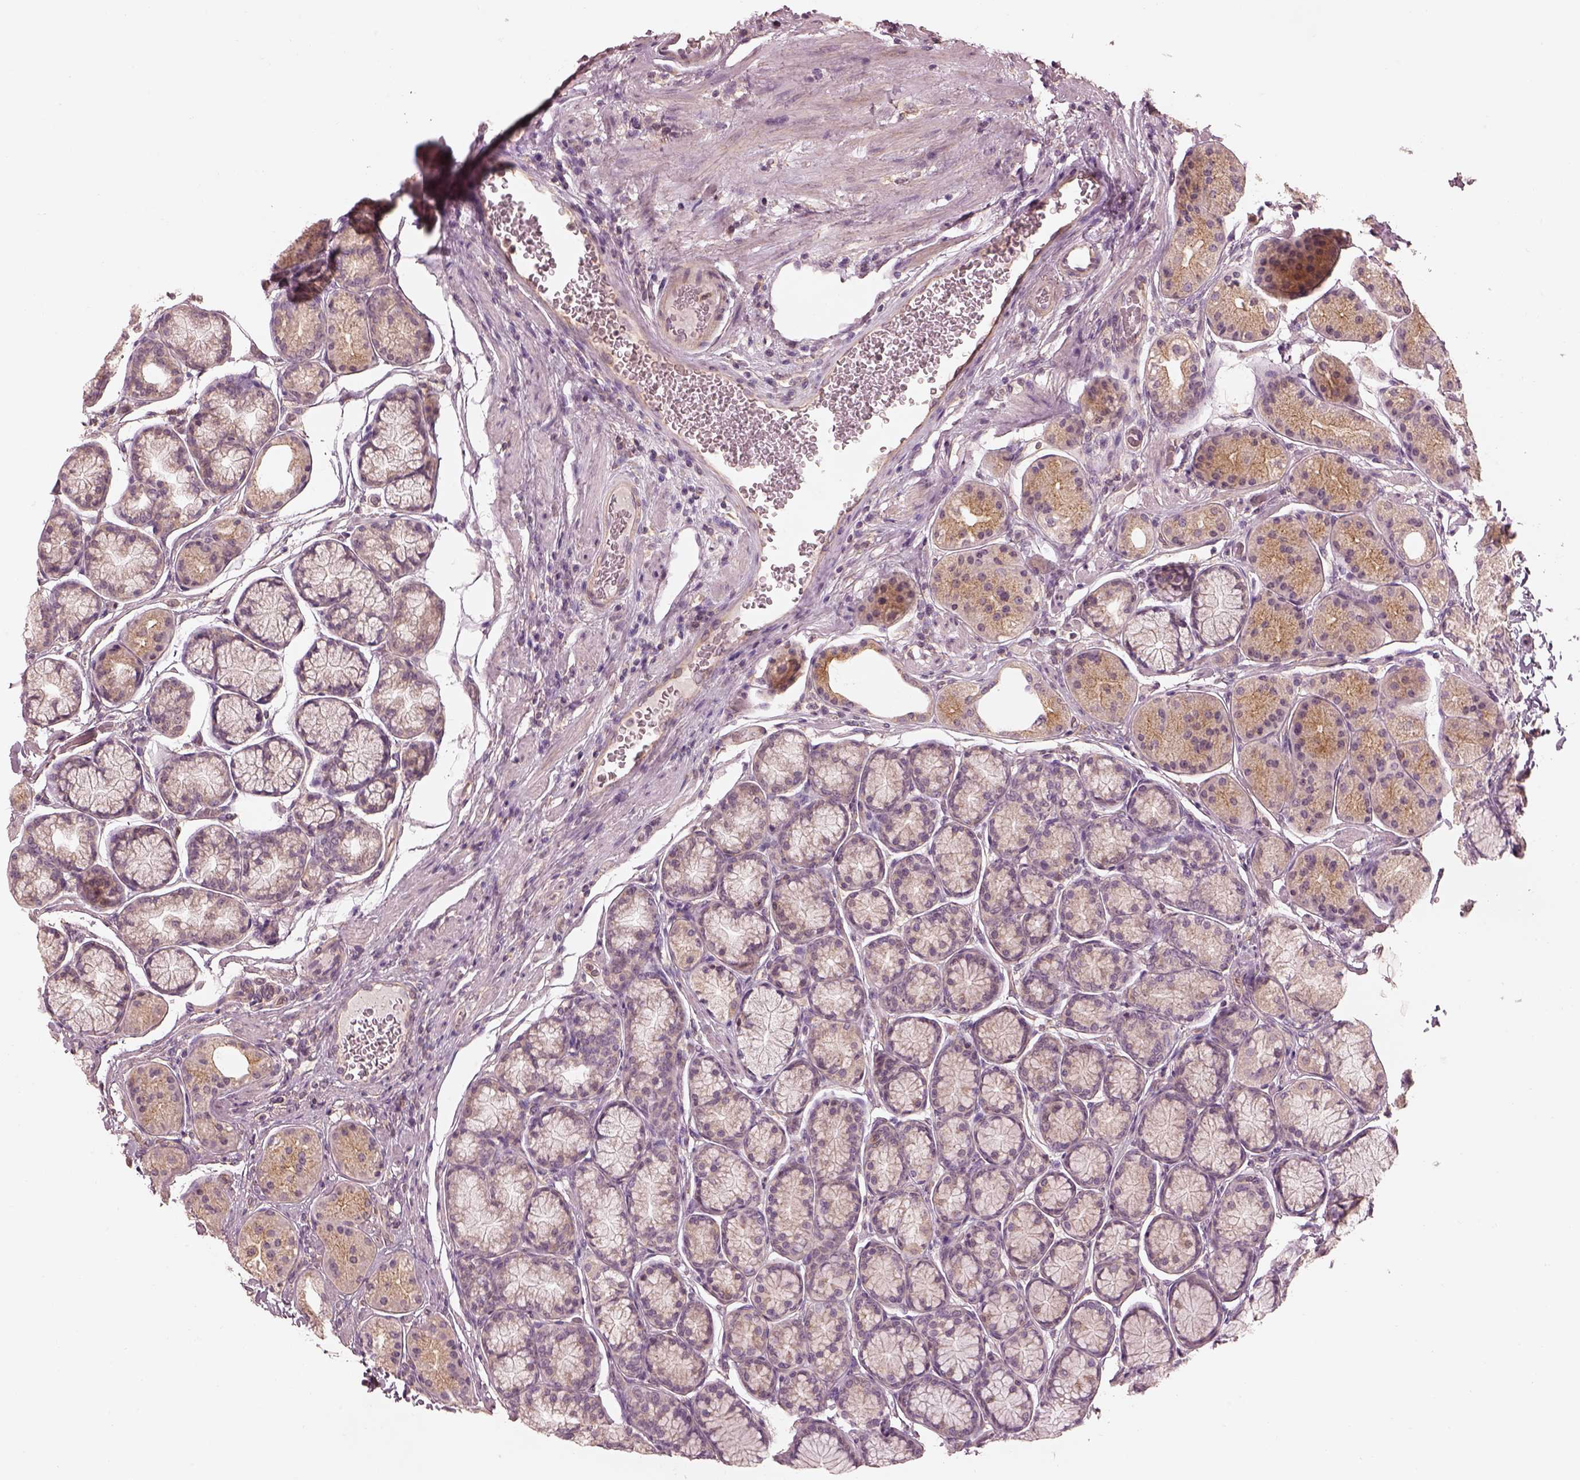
{"staining": {"intensity": "weak", "quantity": "25%-75%", "location": "cytoplasmic/membranous"}, "tissue": "stomach", "cell_type": "Glandular cells", "image_type": "normal", "snomed": [{"axis": "morphology", "description": "Normal tissue, NOS"}, {"axis": "morphology", "description": "Adenocarcinoma, NOS"}, {"axis": "morphology", "description": "Adenocarcinoma, High grade"}, {"axis": "topography", "description": "Stomach, upper"}, {"axis": "topography", "description": "Stomach"}], "caption": "This image demonstrates IHC staining of unremarkable human stomach, with low weak cytoplasmic/membranous expression in approximately 25%-75% of glandular cells.", "gene": "PRKACG", "patient": {"sex": "female", "age": 65}}